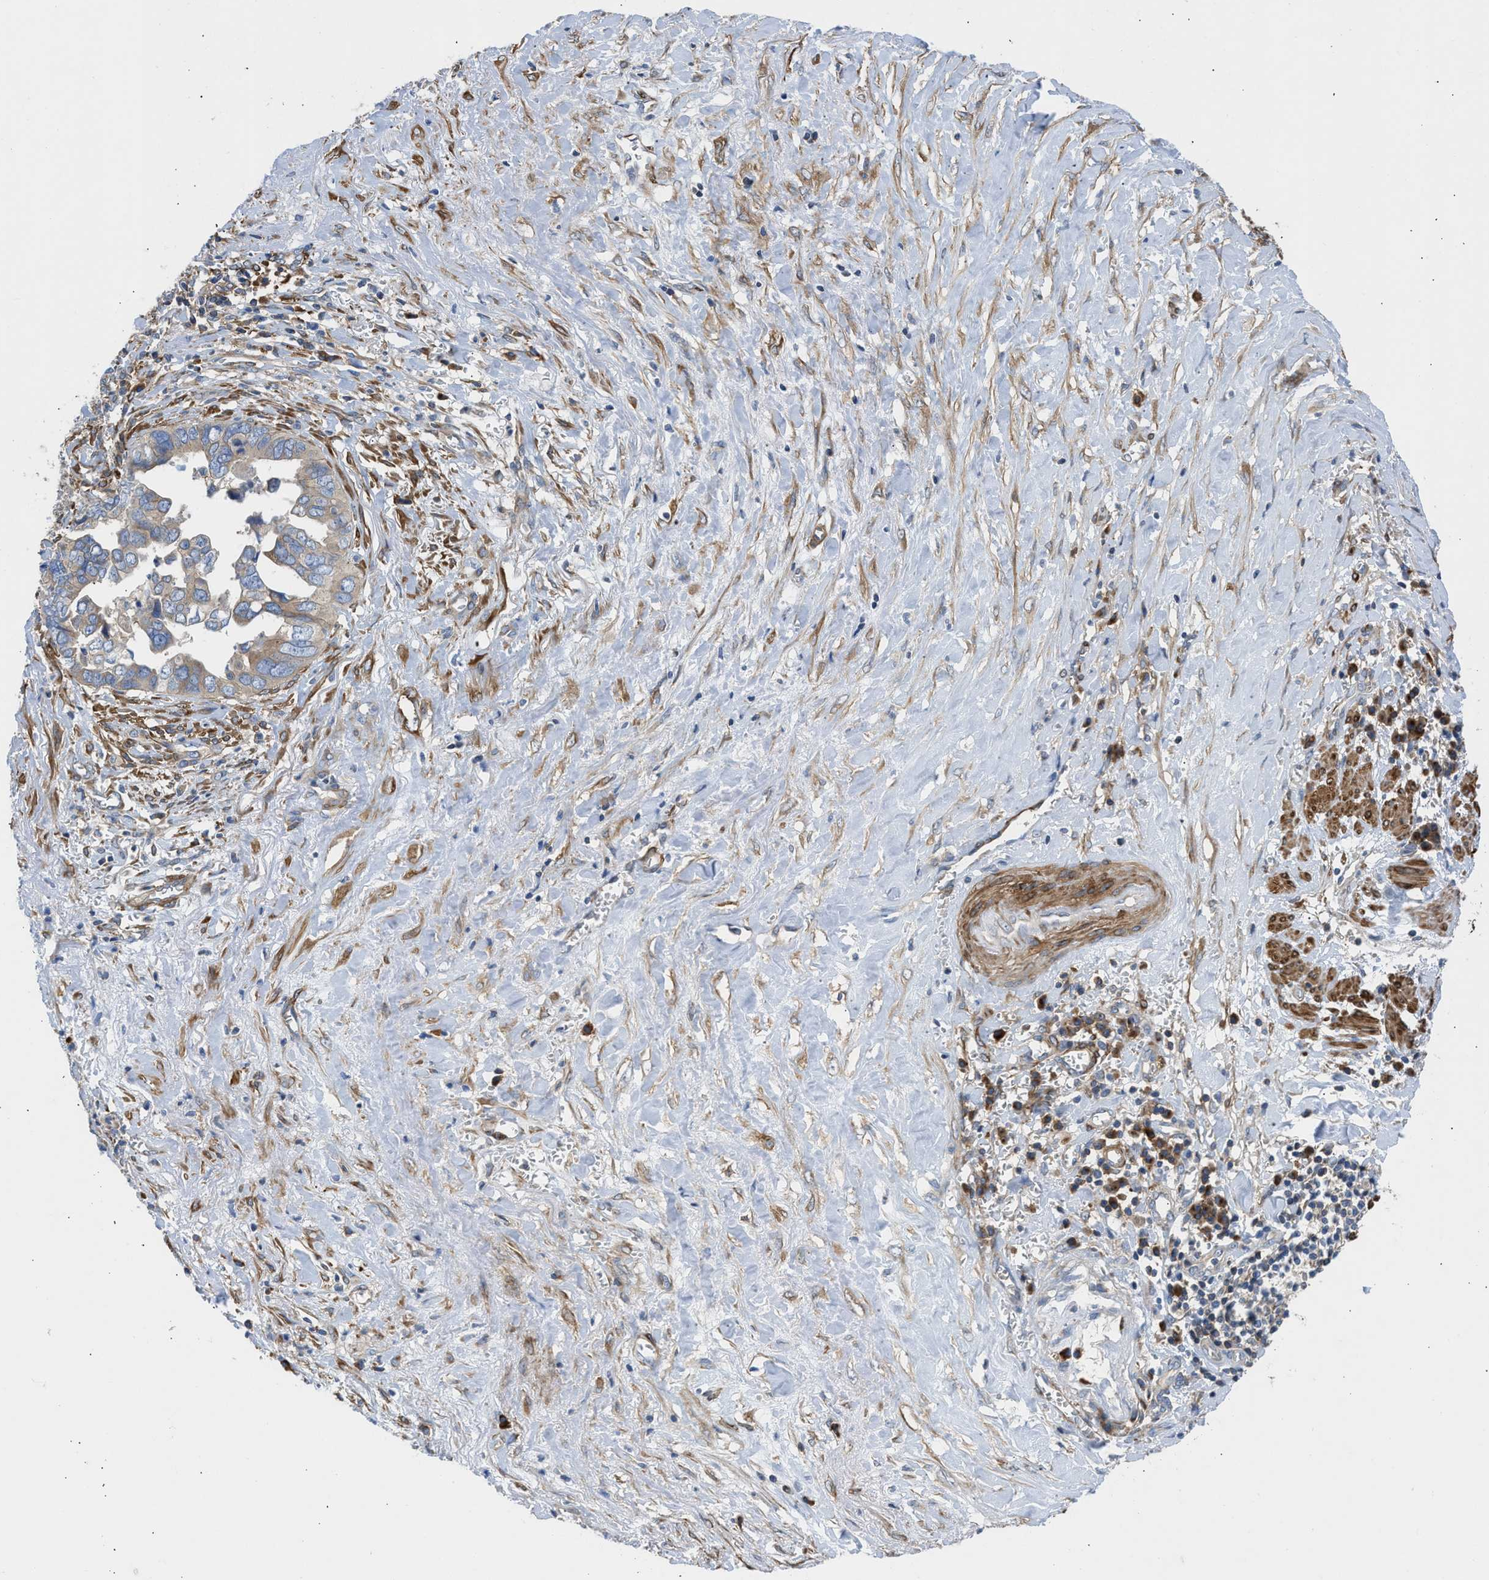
{"staining": {"intensity": "weak", "quantity": ">75%", "location": "cytoplasmic/membranous"}, "tissue": "liver cancer", "cell_type": "Tumor cells", "image_type": "cancer", "snomed": [{"axis": "morphology", "description": "Cholangiocarcinoma"}, {"axis": "topography", "description": "Liver"}], "caption": "Immunohistochemical staining of human liver cancer exhibits low levels of weak cytoplasmic/membranous protein expression in about >75% of tumor cells. (Brightfield microscopy of DAB IHC at high magnification).", "gene": "CHKB", "patient": {"sex": "female", "age": 79}}